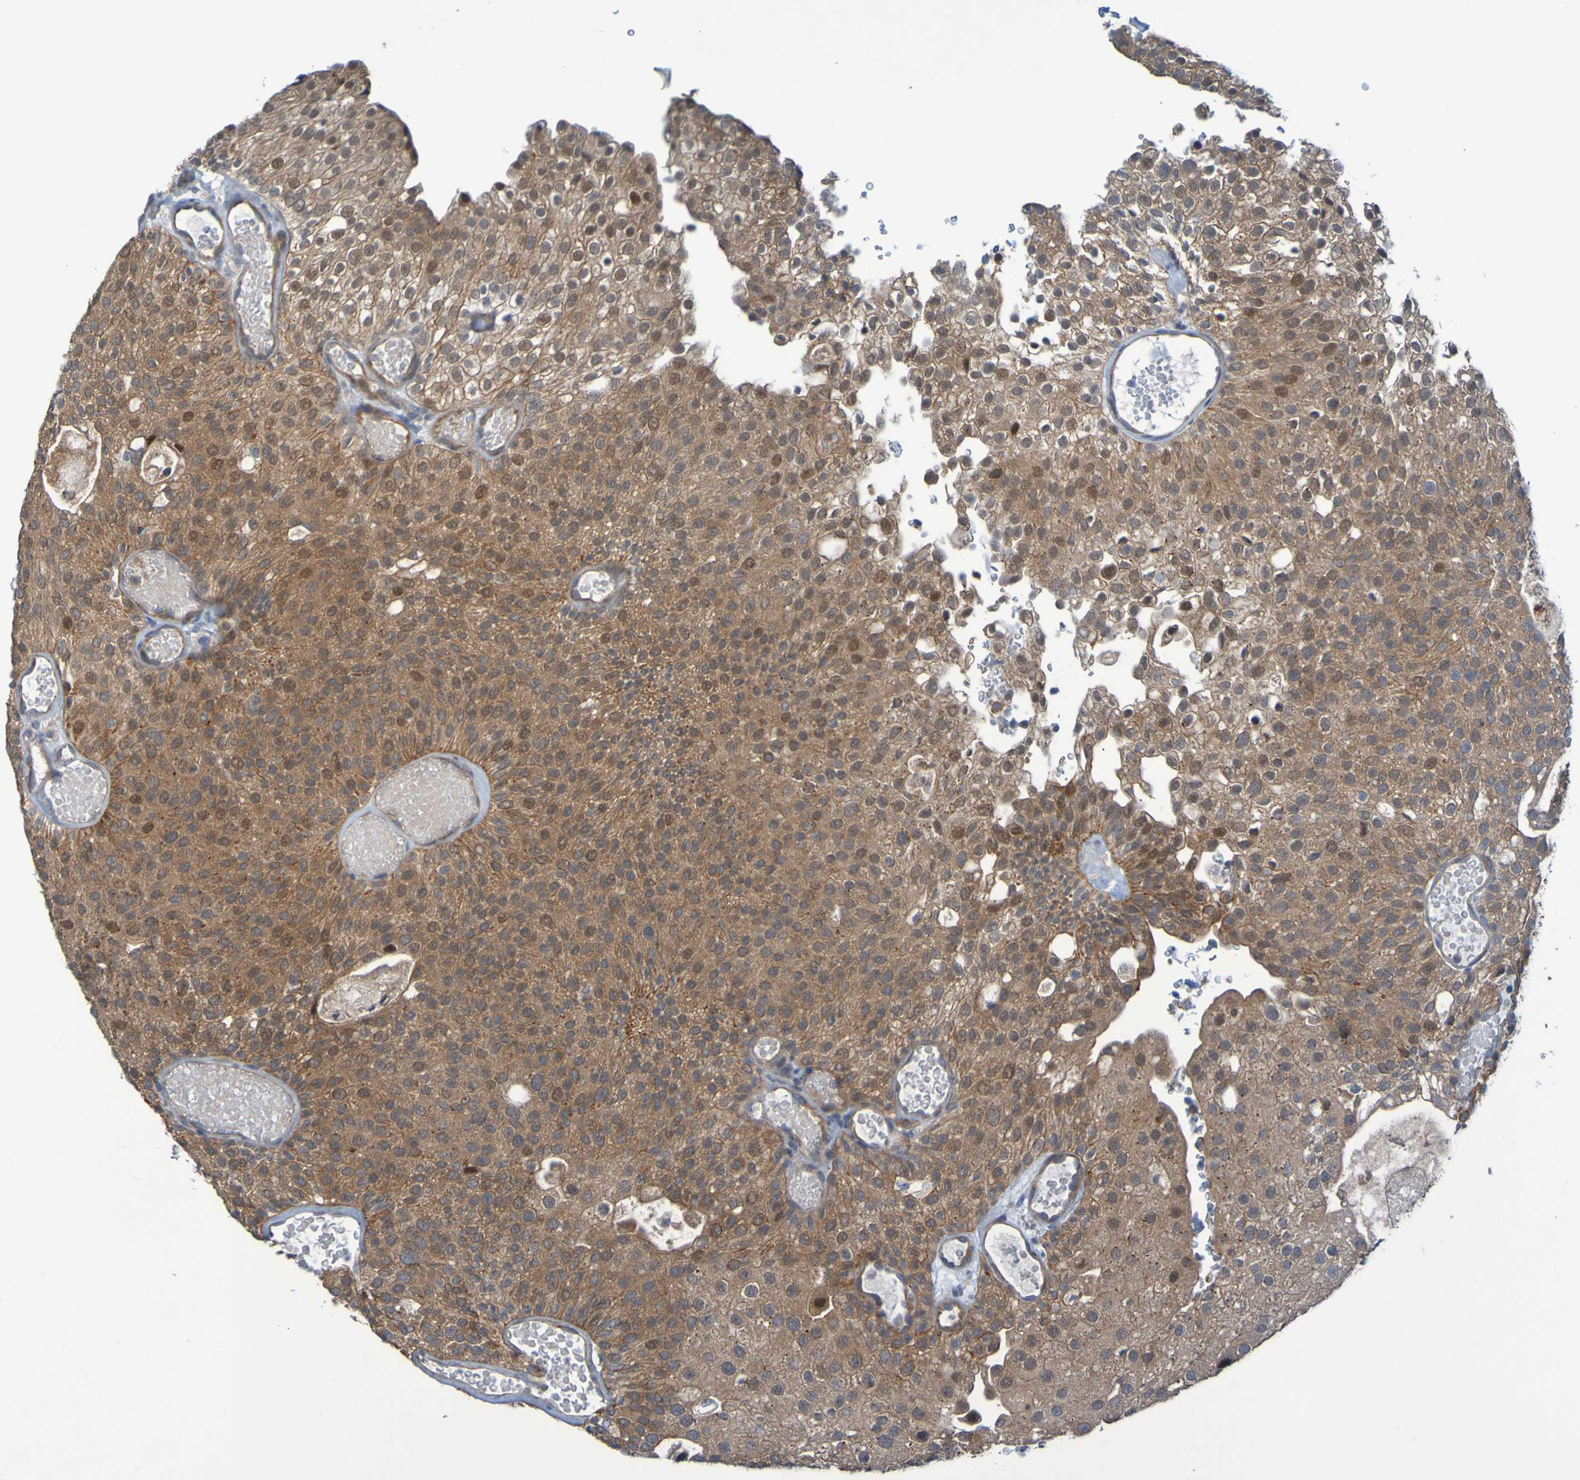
{"staining": {"intensity": "moderate", "quantity": ">75%", "location": "cytoplasmic/membranous"}, "tissue": "urothelial cancer", "cell_type": "Tumor cells", "image_type": "cancer", "snomed": [{"axis": "morphology", "description": "Urothelial carcinoma, Low grade"}, {"axis": "topography", "description": "Urinary bladder"}], "caption": "A medium amount of moderate cytoplasmic/membranous expression is seen in approximately >75% of tumor cells in urothelial cancer tissue.", "gene": "NPRL3", "patient": {"sex": "male", "age": 78}}